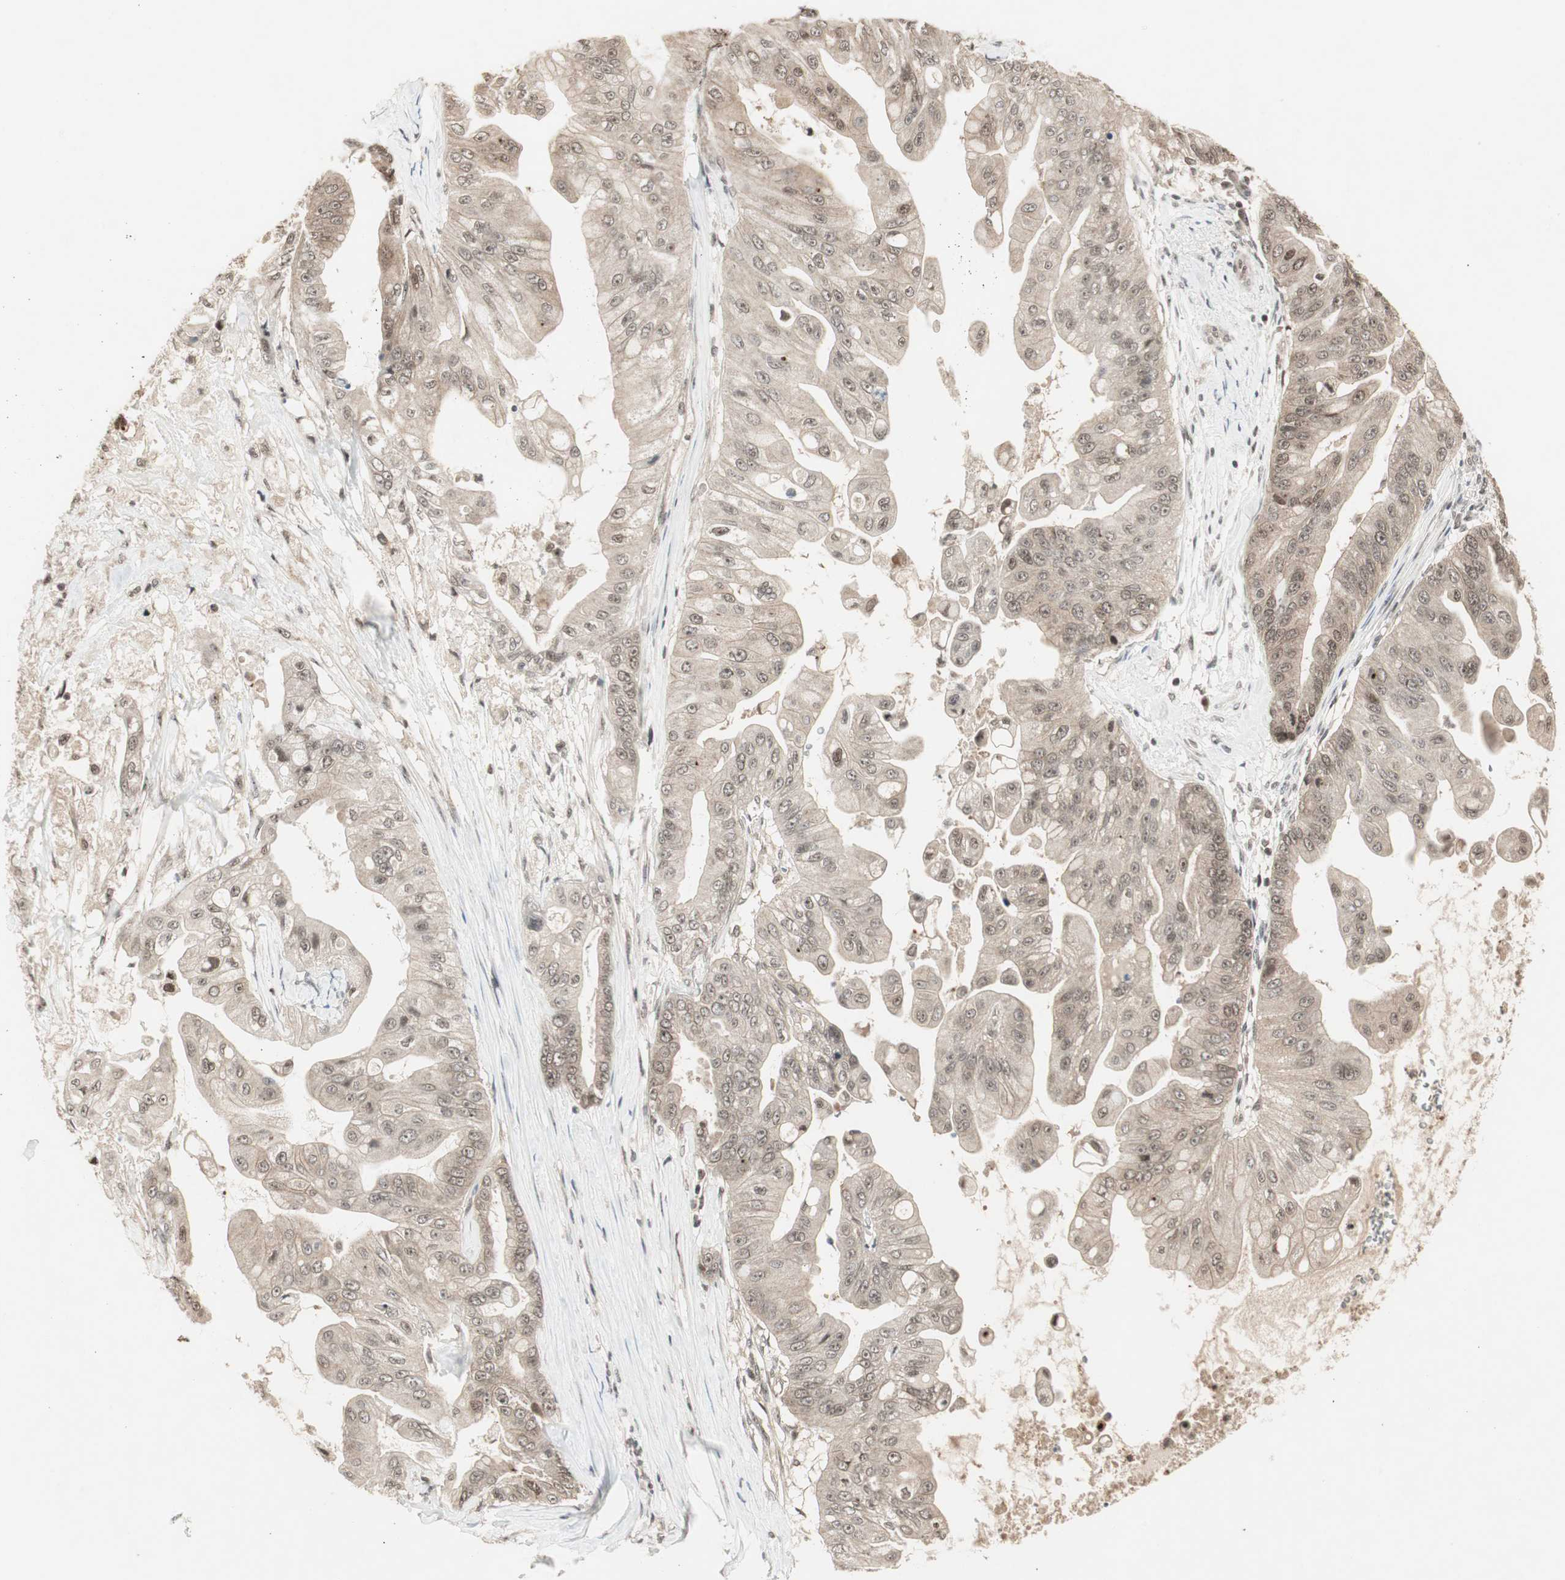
{"staining": {"intensity": "weak", "quantity": ">75%", "location": "cytoplasmic/membranous,nuclear"}, "tissue": "pancreatic cancer", "cell_type": "Tumor cells", "image_type": "cancer", "snomed": [{"axis": "morphology", "description": "Adenocarcinoma, NOS"}, {"axis": "topography", "description": "Pancreas"}], "caption": "Tumor cells reveal low levels of weak cytoplasmic/membranous and nuclear positivity in approximately >75% of cells in pancreatic adenocarcinoma. The staining is performed using DAB brown chromogen to label protein expression. The nuclei are counter-stained blue using hematoxylin.", "gene": "CSNK2B", "patient": {"sex": "female", "age": 75}}